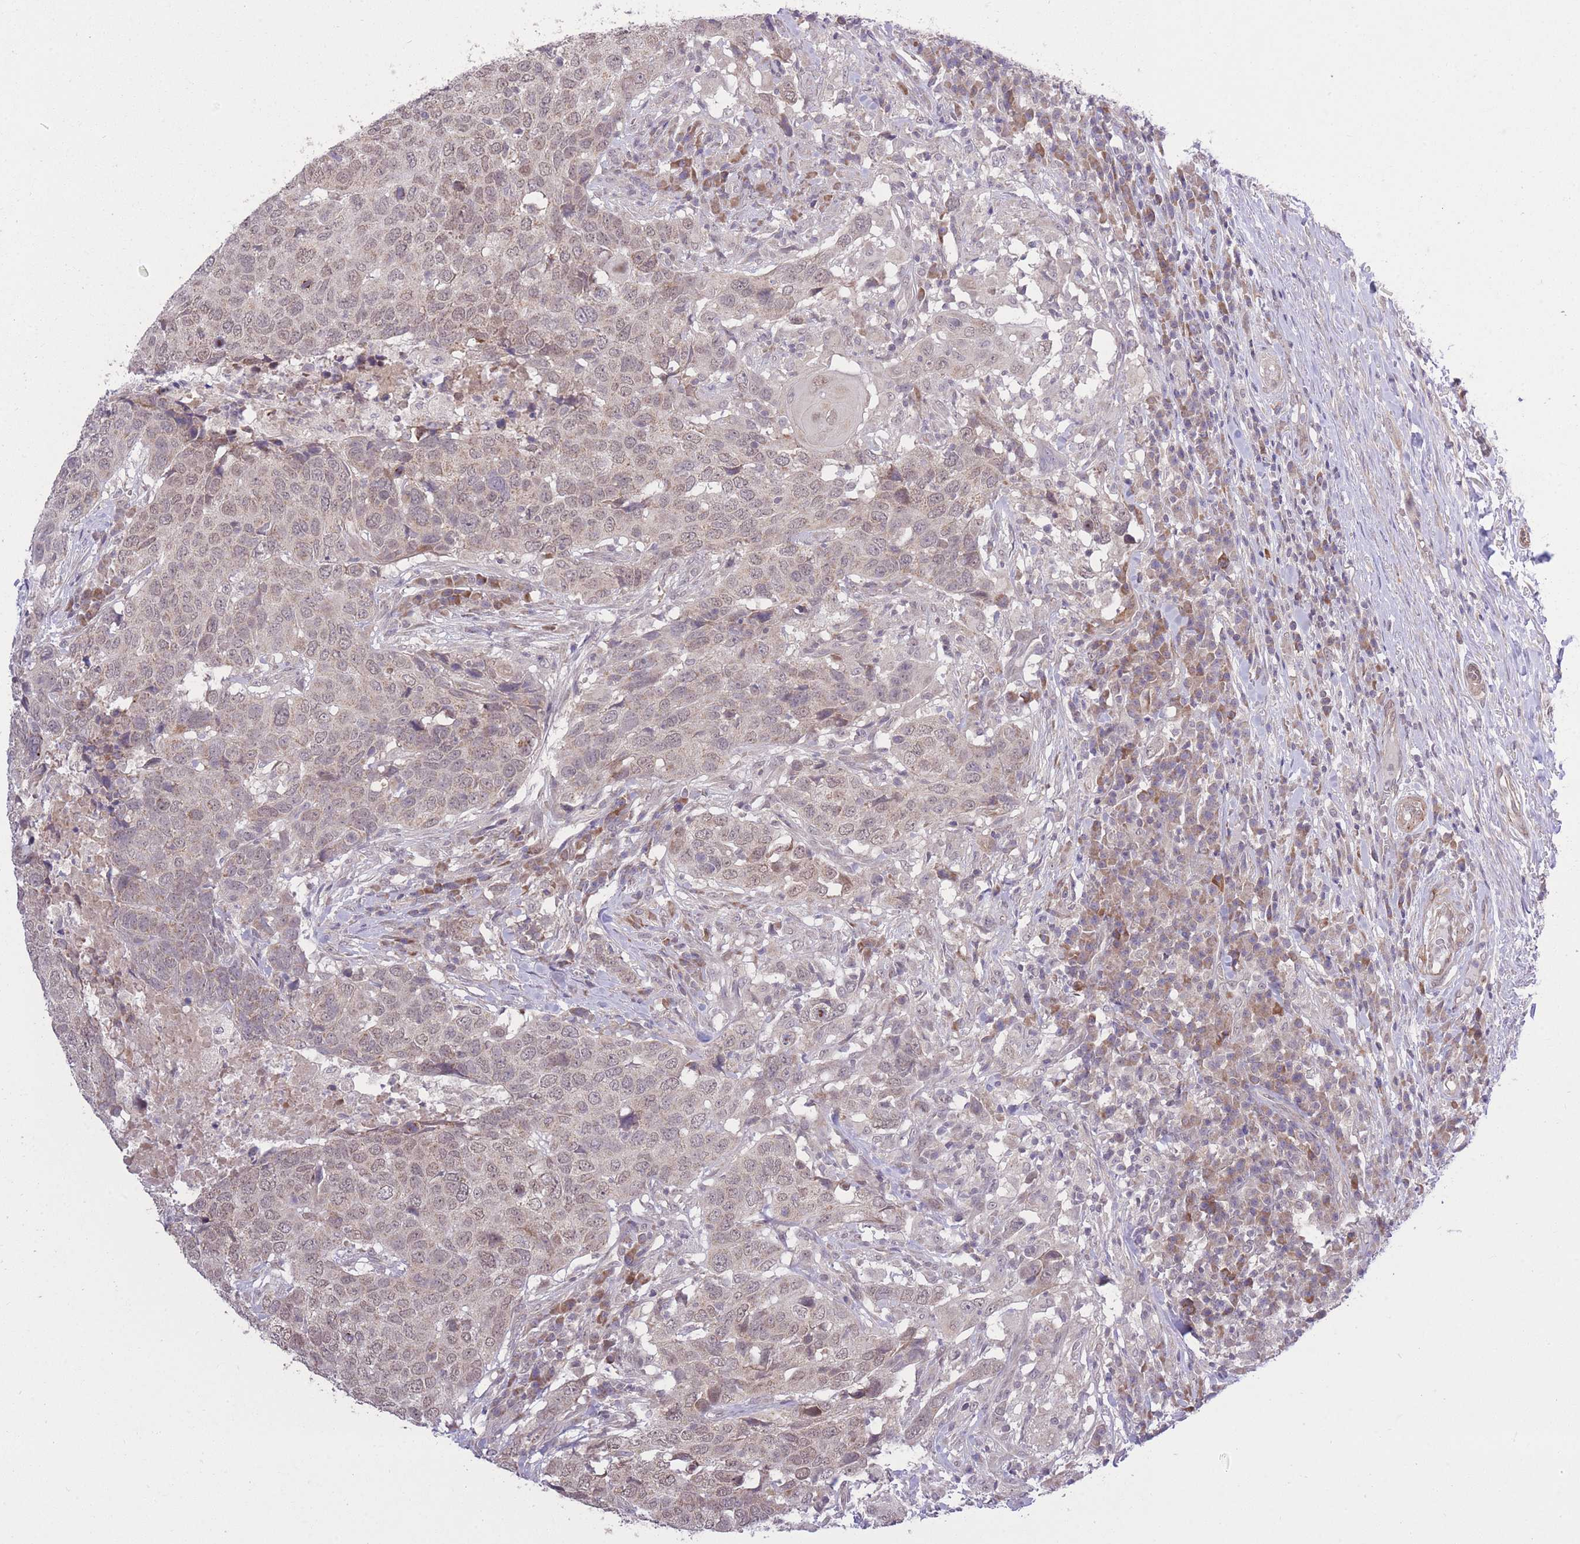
{"staining": {"intensity": "weak", "quantity": "25%-75%", "location": "nuclear"}, "tissue": "head and neck cancer", "cell_type": "Tumor cells", "image_type": "cancer", "snomed": [{"axis": "morphology", "description": "Normal tissue, NOS"}, {"axis": "morphology", "description": "Squamous cell carcinoma, NOS"}, {"axis": "topography", "description": "Skeletal muscle"}, {"axis": "topography", "description": "Vascular tissue"}, {"axis": "topography", "description": "Peripheral nerve tissue"}, {"axis": "topography", "description": "Head-Neck"}], "caption": "The micrograph shows immunohistochemical staining of head and neck squamous cell carcinoma. There is weak nuclear staining is seen in about 25%-75% of tumor cells.", "gene": "ELOA2", "patient": {"sex": "male", "age": 66}}